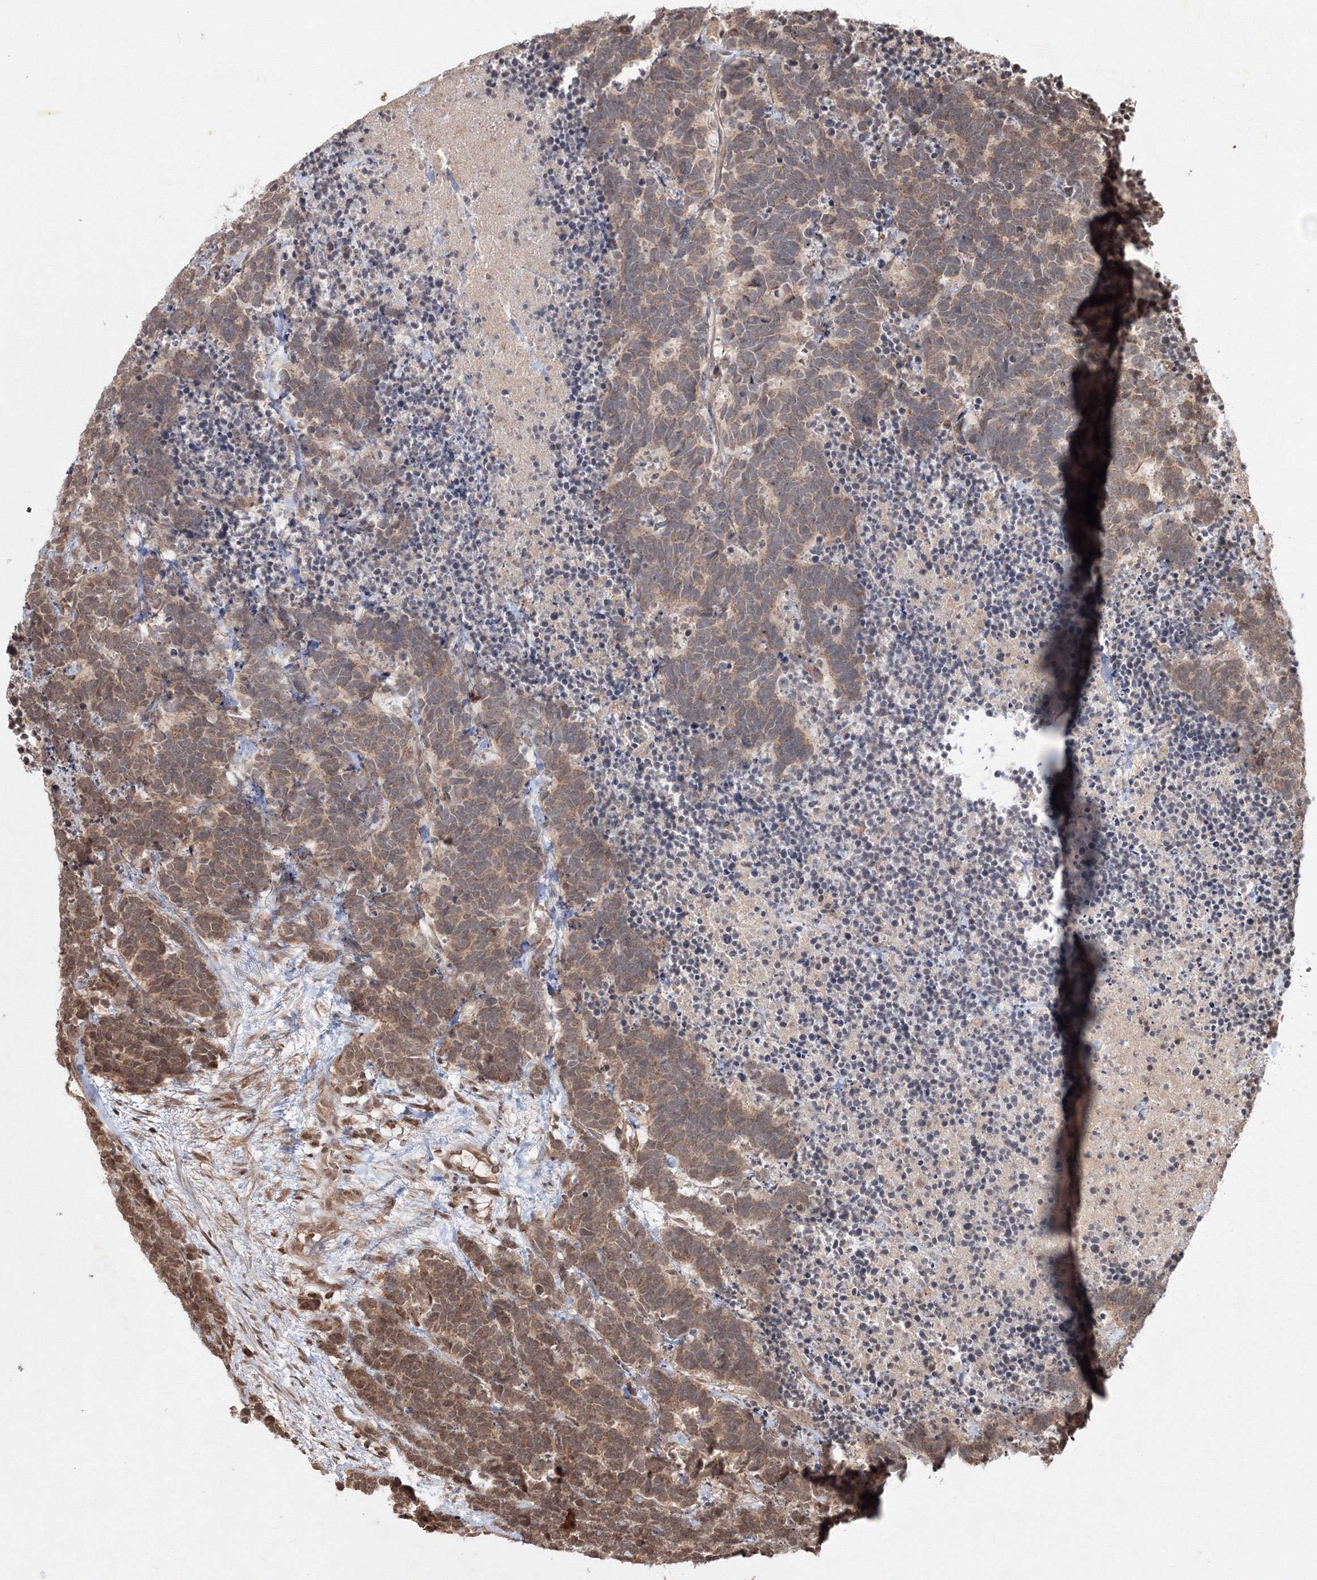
{"staining": {"intensity": "moderate", "quantity": "25%-75%", "location": "cytoplasmic/membranous"}, "tissue": "carcinoid", "cell_type": "Tumor cells", "image_type": "cancer", "snomed": [{"axis": "morphology", "description": "Carcinoma, NOS"}, {"axis": "morphology", "description": "Carcinoid, malignant, NOS"}, {"axis": "topography", "description": "Urinary bladder"}], "caption": "Carcinoma stained with DAB immunohistochemistry (IHC) displays medium levels of moderate cytoplasmic/membranous staining in about 25%-75% of tumor cells.", "gene": "PEX13", "patient": {"sex": "male", "age": 57}}